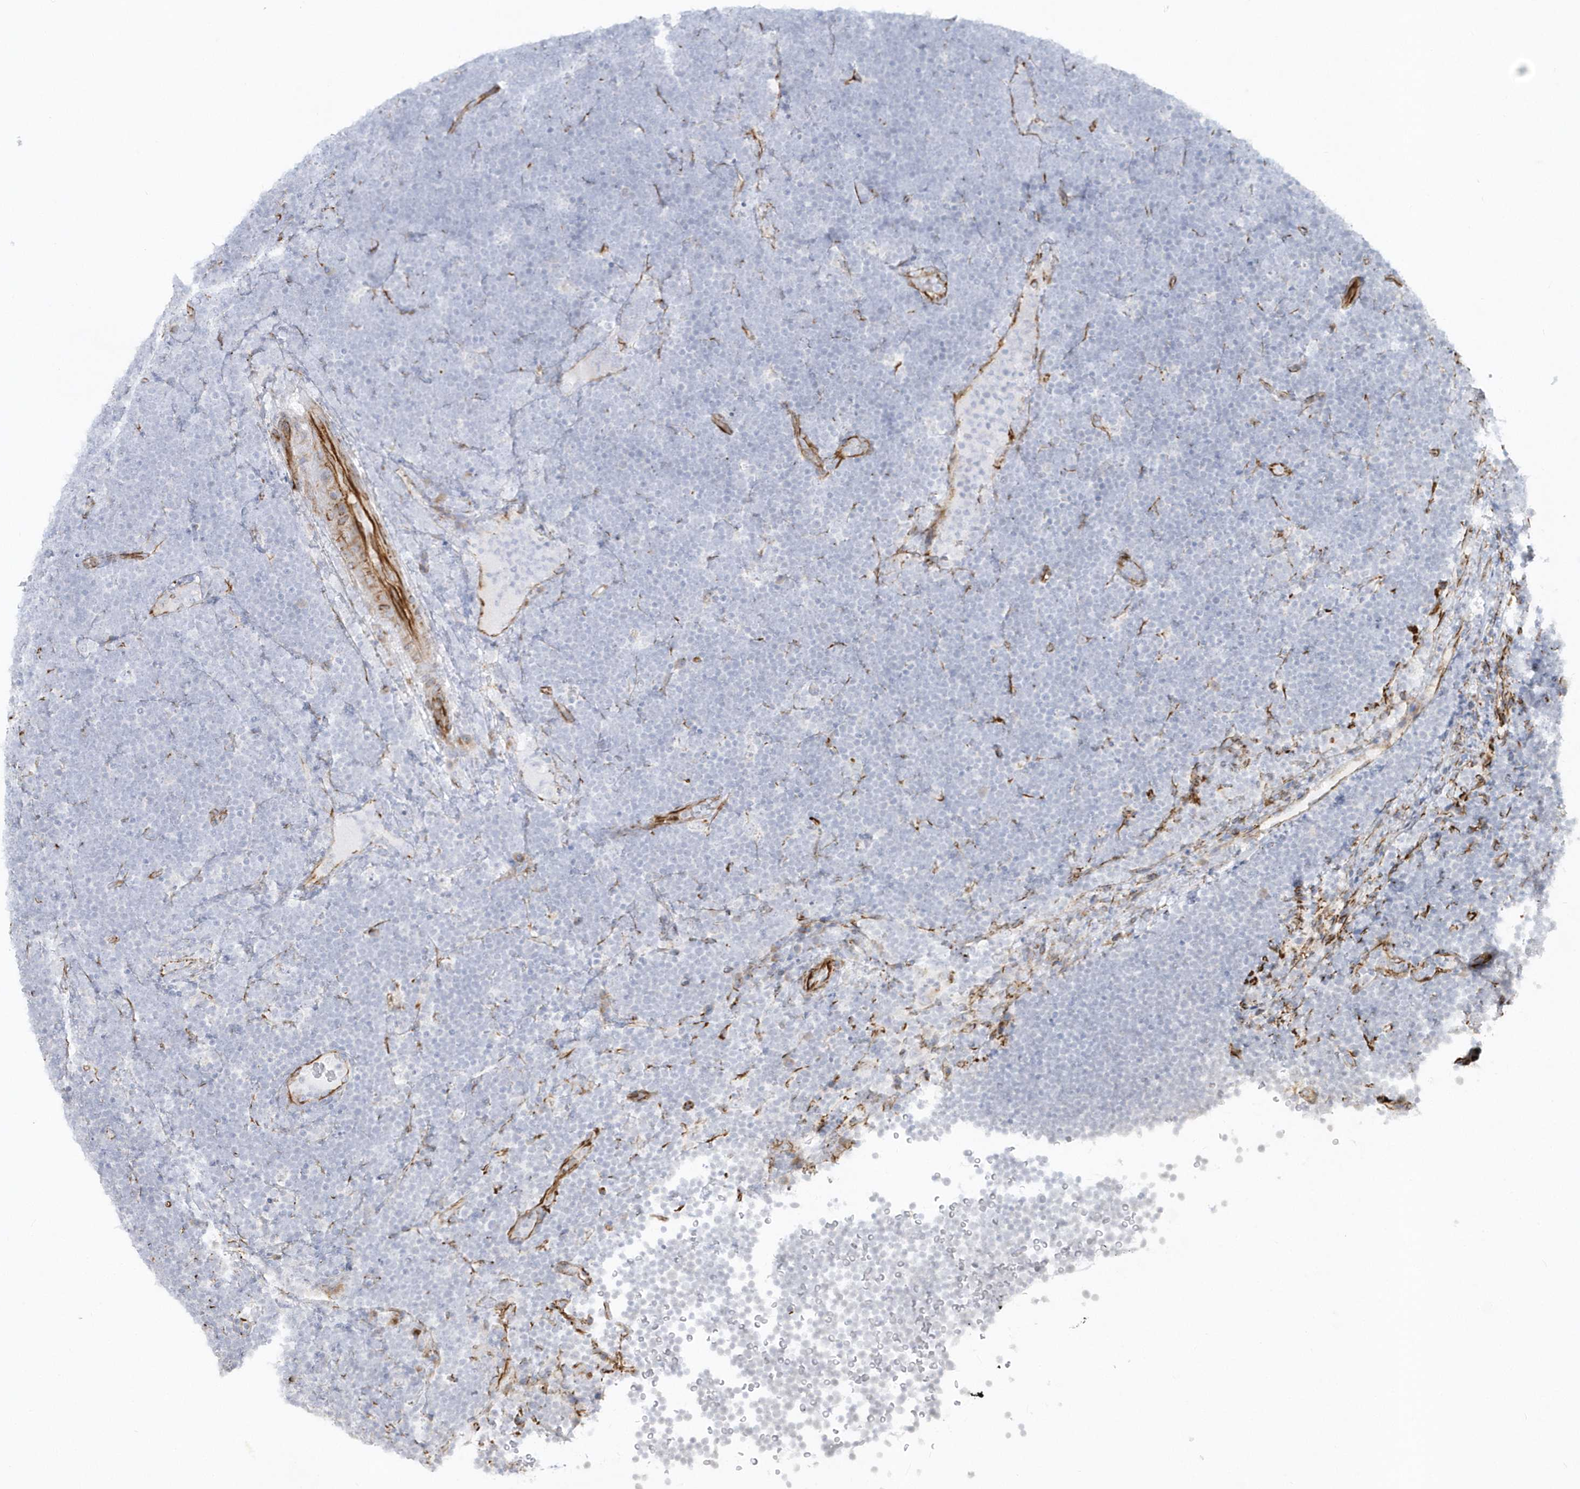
{"staining": {"intensity": "negative", "quantity": "none", "location": "none"}, "tissue": "lymphoma", "cell_type": "Tumor cells", "image_type": "cancer", "snomed": [{"axis": "morphology", "description": "Malignant lymphoma, non-Hodgkin's type, High grade"}, {"axis": "topography", "description": "Lymph node"}], "caption": "A high-resolution image shows immunohistochemistry (IHC) staining of high-grade malignant lymphoma, non-Hodgkin's type, which exhibits no significant positivity in tumor cells. Nuclei are stained in blue.", "gene": "PPIL6", "patient": {"sex": "male", "age": 13}}